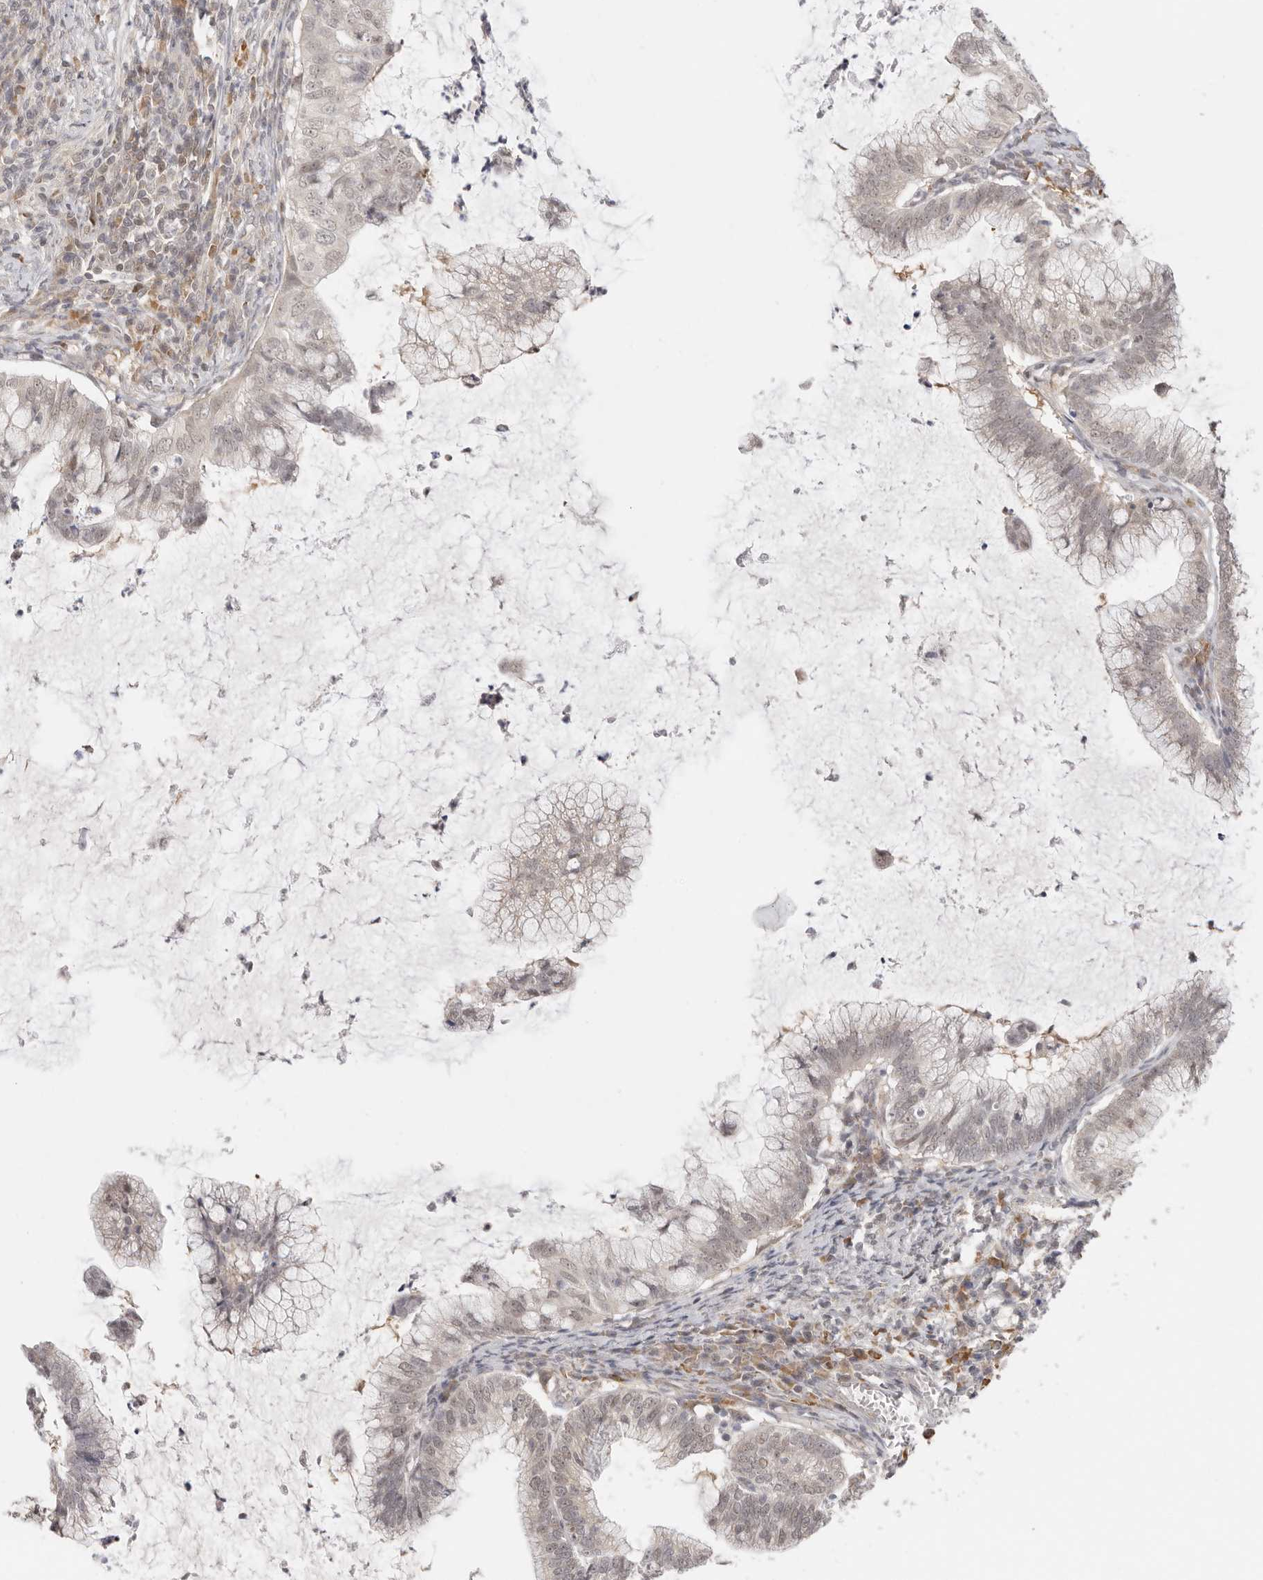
{"staining": {"intensity": "weak", "quantity": "<25%", "location": "nuclear"}, "tissue": "cervical cancer", "cell_type": "Tumor cells", "image_type": "cancer", "snomed": [{"axis": "morphology", "description": "Adenocarcinoma, NOS"}, {"axis": "topography", "description": "Cervix"}], "caption": "Image shows no significant protein staining in tumor cells of adenocarcinoma (cervical).", "gene": "LARP7", "patient": {"sex": "female", "age": 36}}